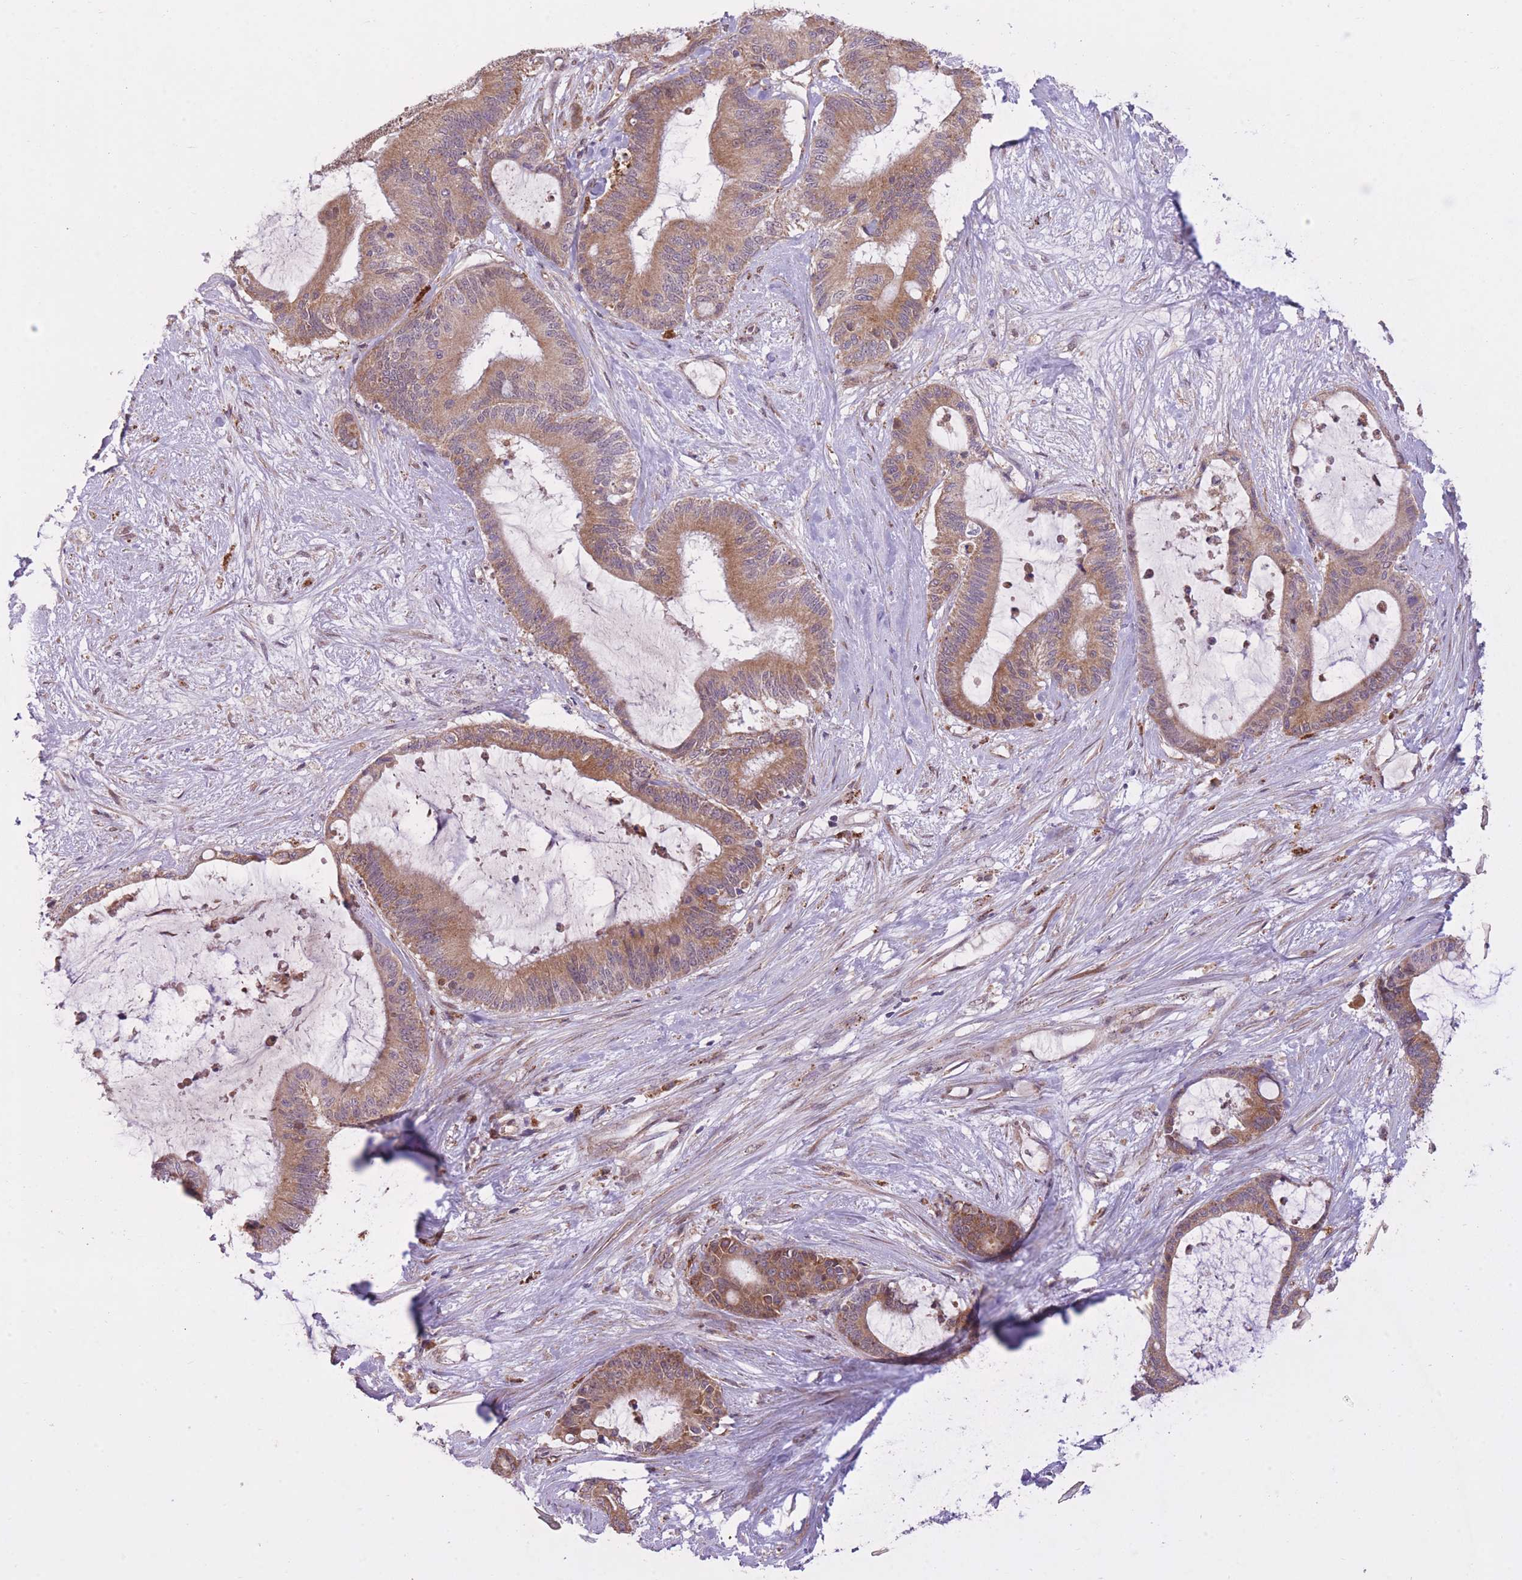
{"staining": {"intensity": "moderate", "quantity": ">75%", "location": "cytoplasmic/membranous"}, "tissue": "liver cancer", "cell_type": "Tumor cells", "image_type": "cancer", "snomed": [{"axis": "morphology", "description": "Normal tissue, NOS"}, {"axis": "morphology", "description": "Cholangiocarcinoma"}, {"axis": "topography", "description": "Liver"}, {"axis": "topography", "description": "Peripheral nerve tissue"}], "caption": "There is medium levels of moderate cytoplasmic/membranous expression in tumor cells of liver cholangiocarcinoma, as demonstrated by immunohistochemical staining (brown color).", "gene": "POLR3F", "patient": {"sex": "female", "age": 73}}